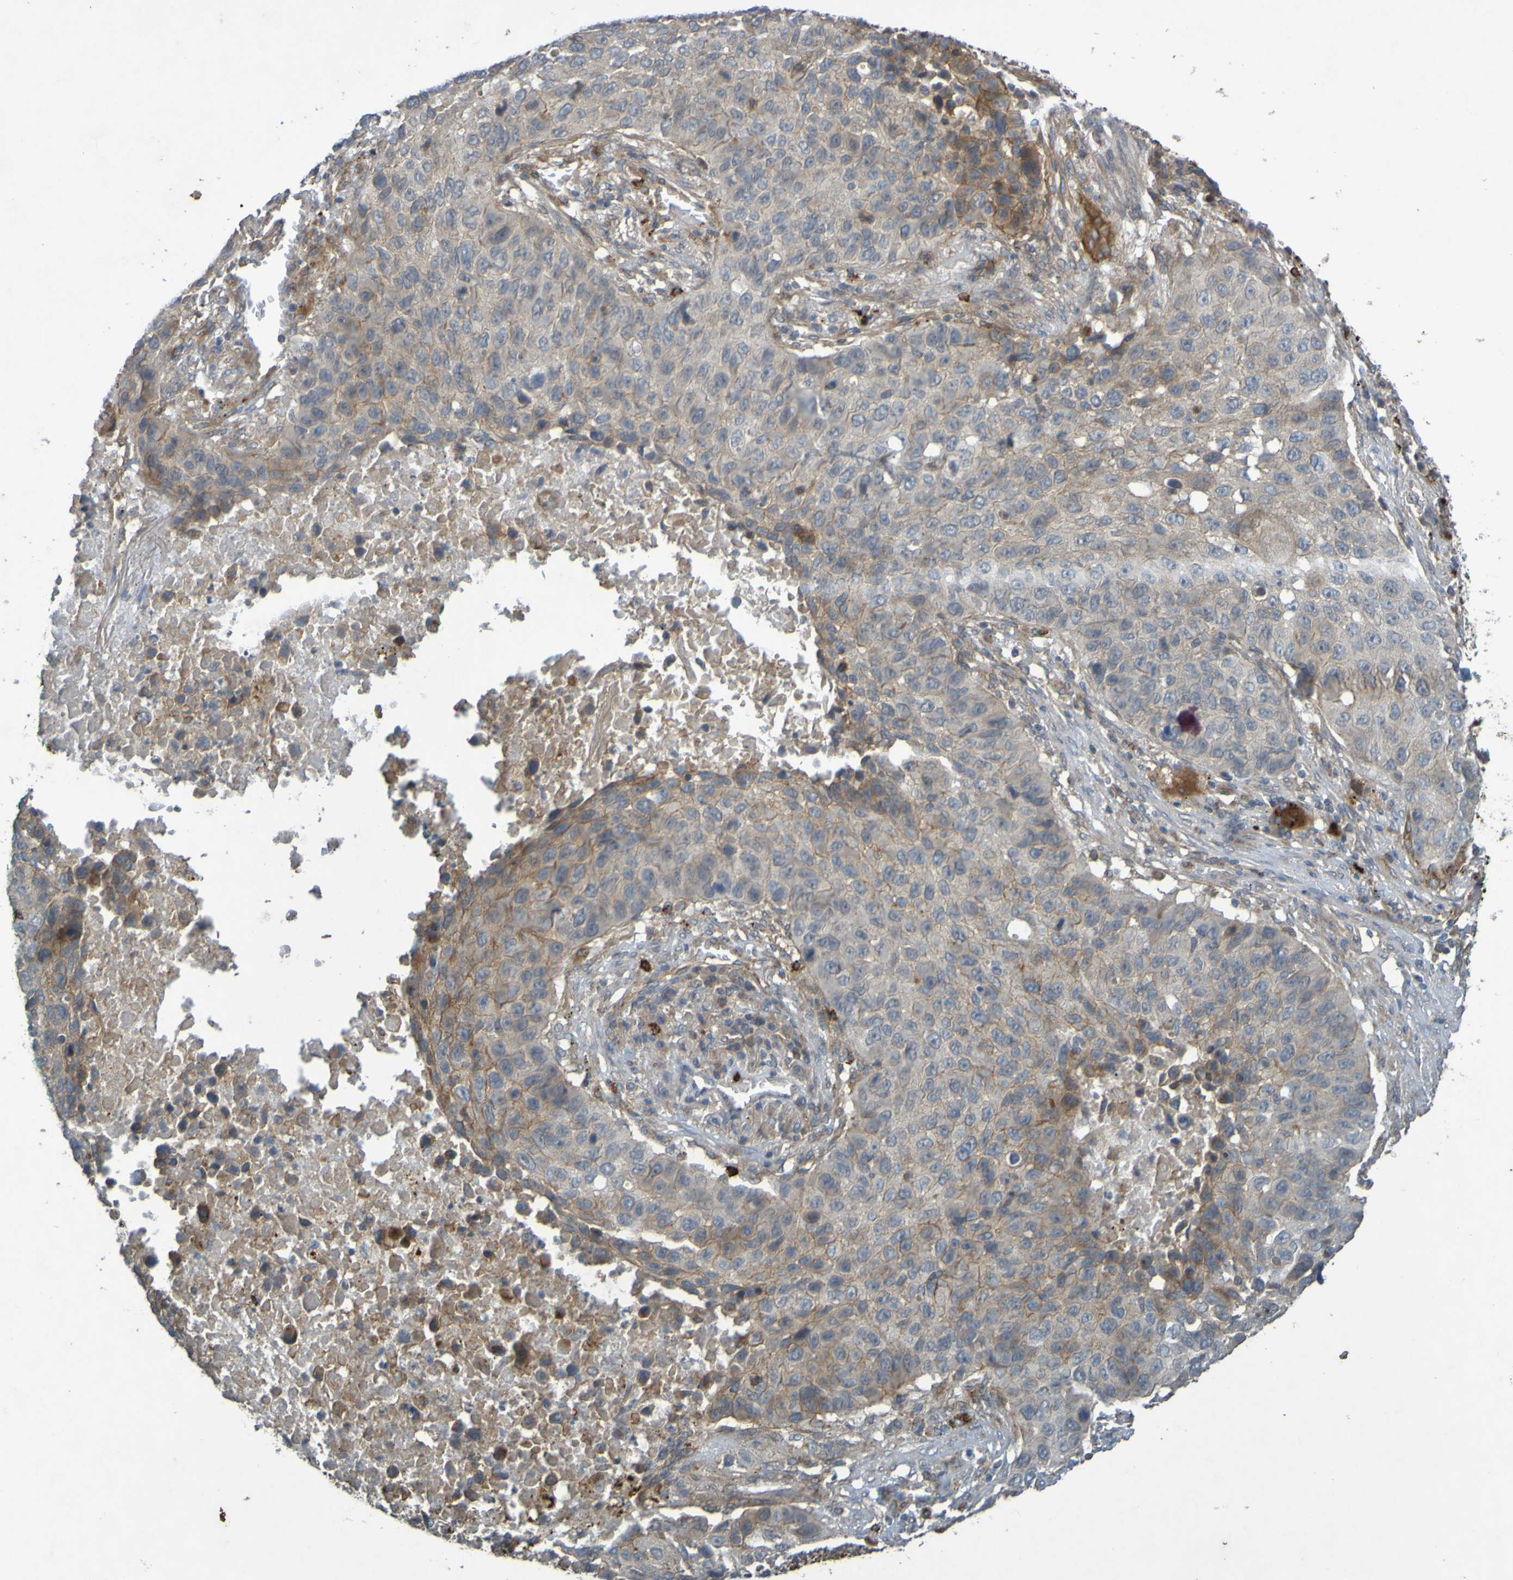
{"staining": {"intensity": "weak", "quantity": ">75%", "location": "cytoplasmic/membranous"}, "tissue": "lung cancer", "cell_type": "Tumor cells", "image_type": "cancer", "snomed": [{"axis": "morphology", "description": "Squamous cell carcinoma, NOS"}, {"axis": "topography", "description": "Lung"}], "caption": "Protein analysis of lung cancer (squamous cell carcinoma) tissue reveals weak cytoplasmic/membranous staining in about >75% of tumor cells.", "gene": "B3GAT2", "patient": {"sex": "male", "age": 57}}